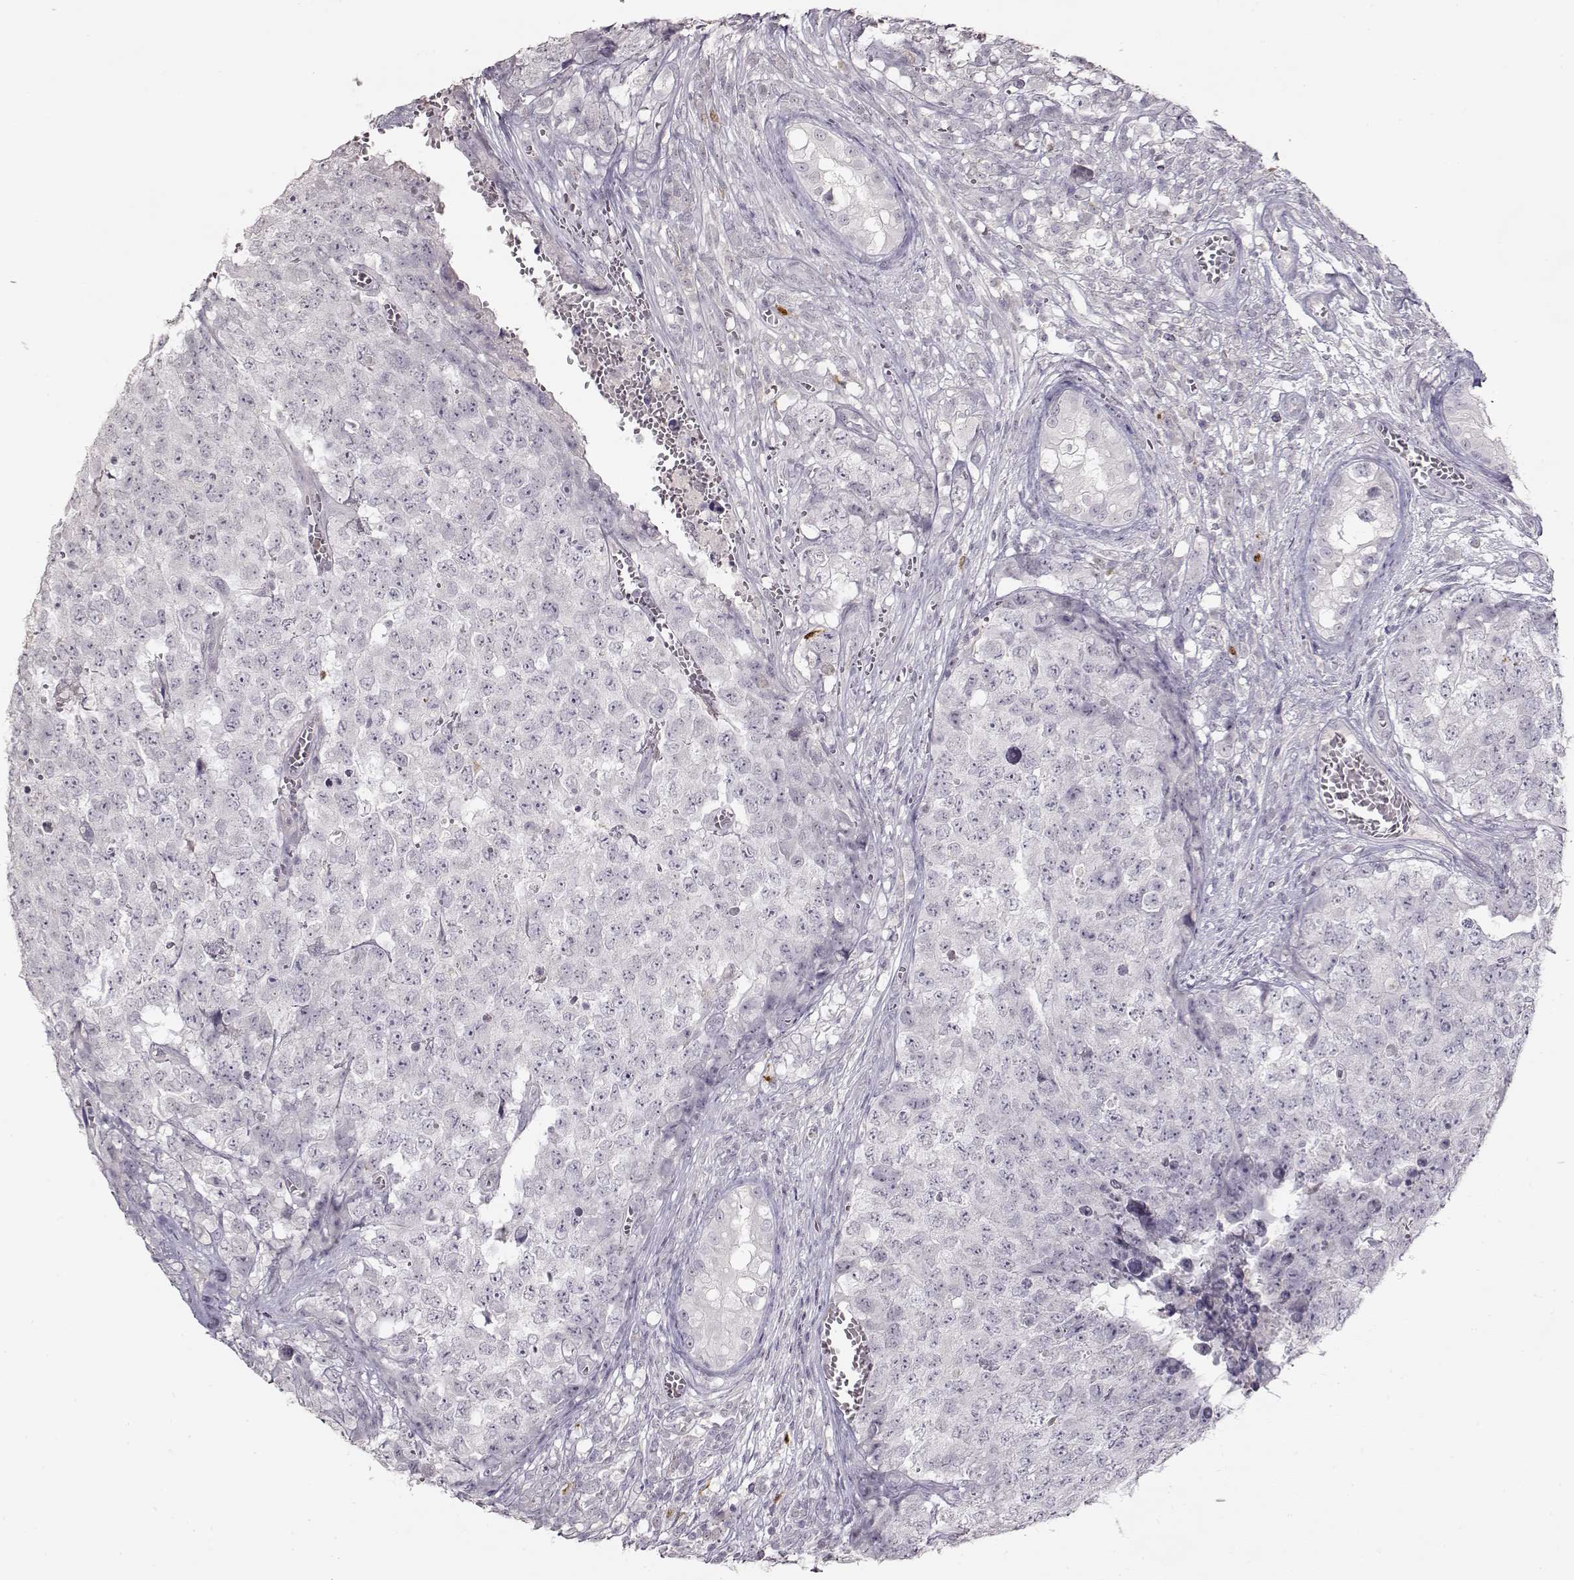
{"staining": {"intensity": "negative", "quantity": "none", "location": "none"}, "tissue": "testis cancer", "cell_type": "Tumor cells", "image_type": "cancer", "snomed": [{"axis": "morphology", "description": "Carcinoma, Embryonal, NOS"}, {"axis": "topography", "description": "Testis"}], "caption": "Tumor cells are negative for protein expression in human testis embryonal carcinoma.", "gene": "S100B", "patient": {"sex": "male", "age": 23}}